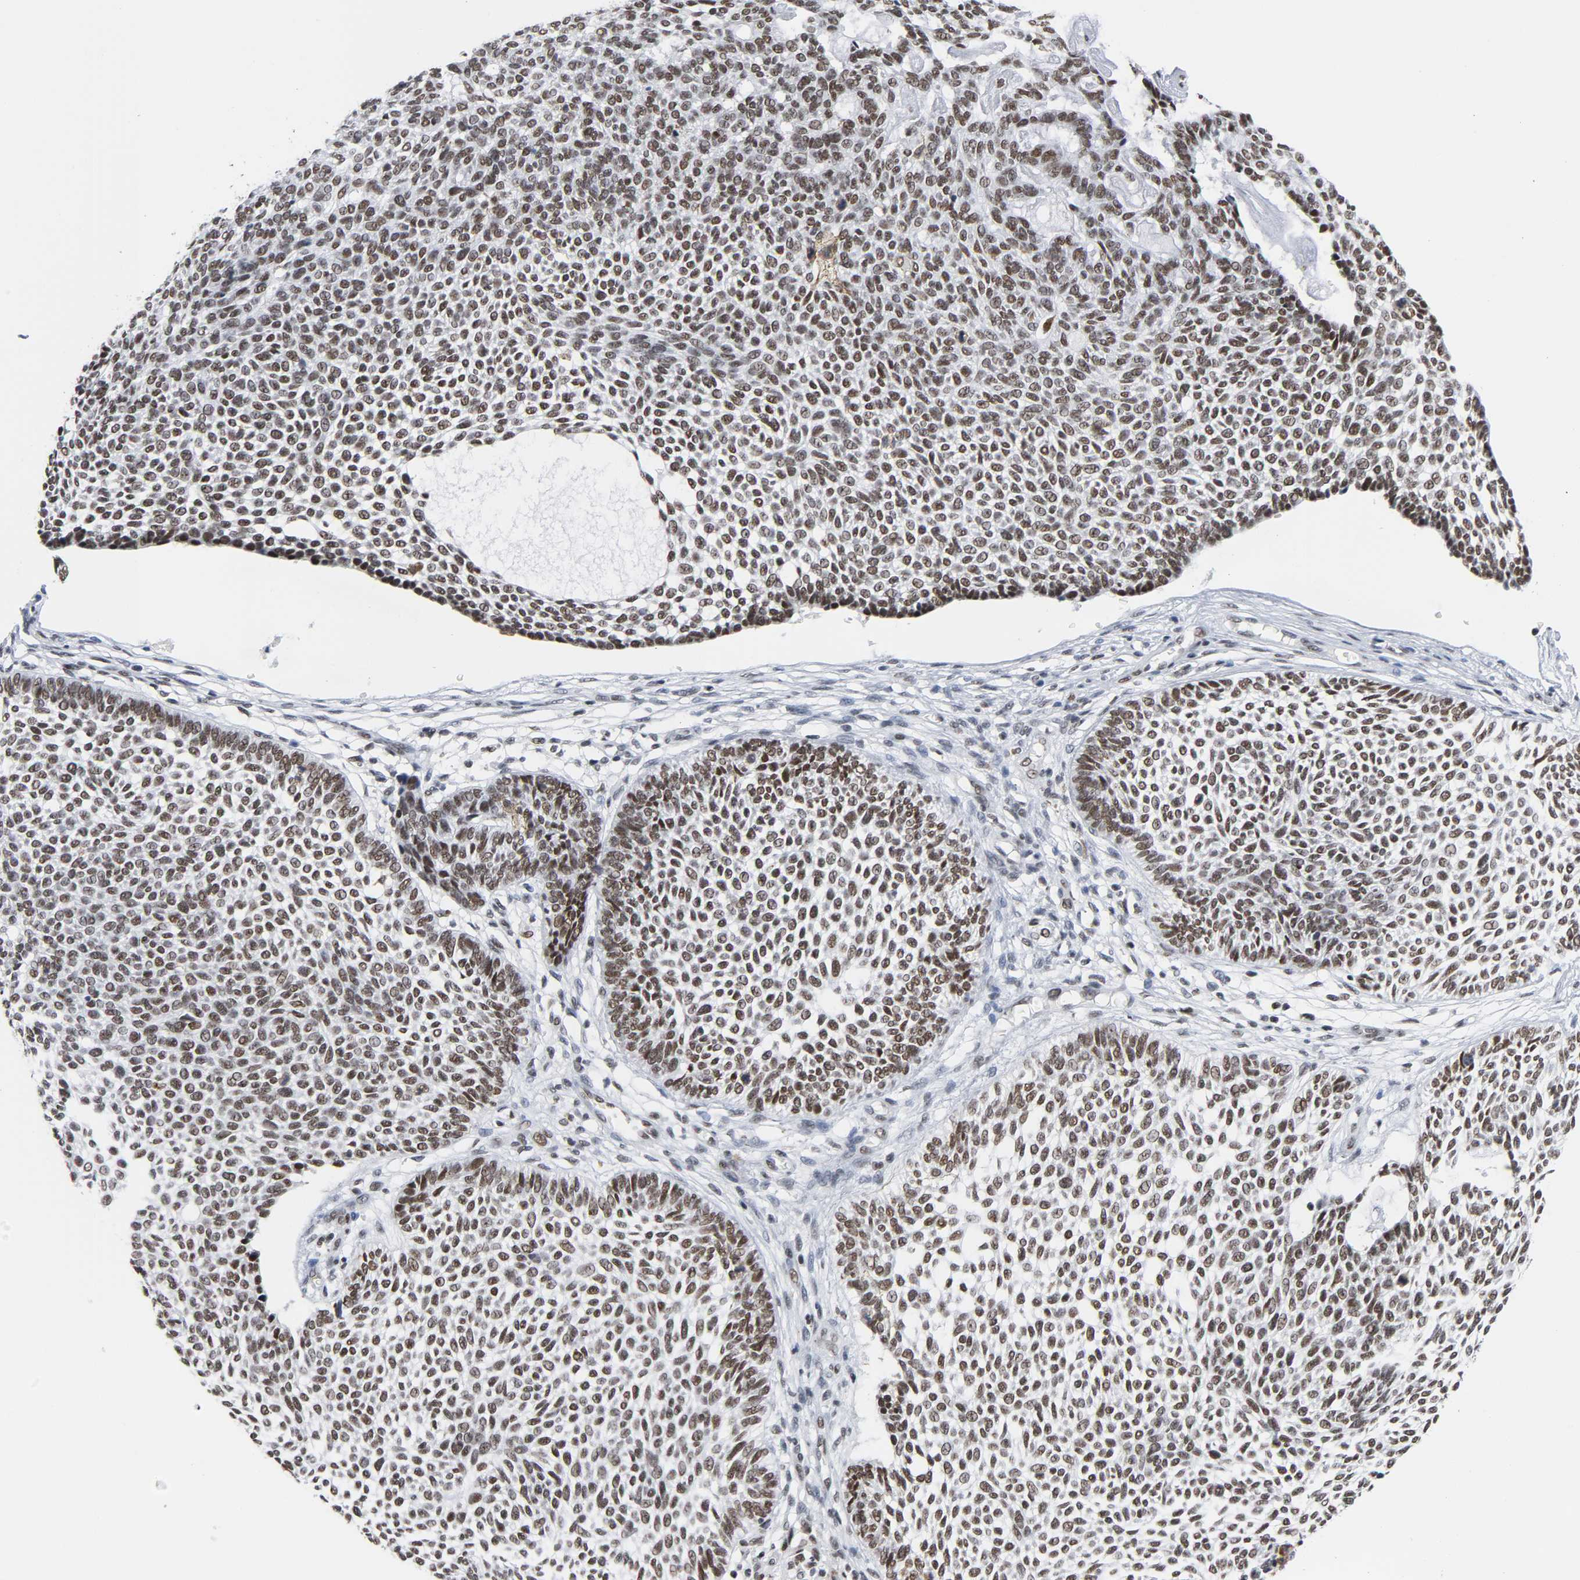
{"staining": {"intensity": "moderate", "quantity": ">75%", "location": "nuclear"}, "tissue": "skin cancer", "cell_type": "Tumor cells", "image_type": "cancer", "snomed": [{"axis": "morphology", "description": "Normal tissue, NOS"}, {"axis": "morphology", "description": "Basal cell carcinoma"}, {"axis": "topography", "description": "Skin"}], "caption": "Human skin cancer (basal cell carcinoma) stained with a brown dye exhibits moderate nuclear positive expression in about >75% of tumor cells.", "gene": "CSTF2", "patient": {"sex": "male", "age": 87}}